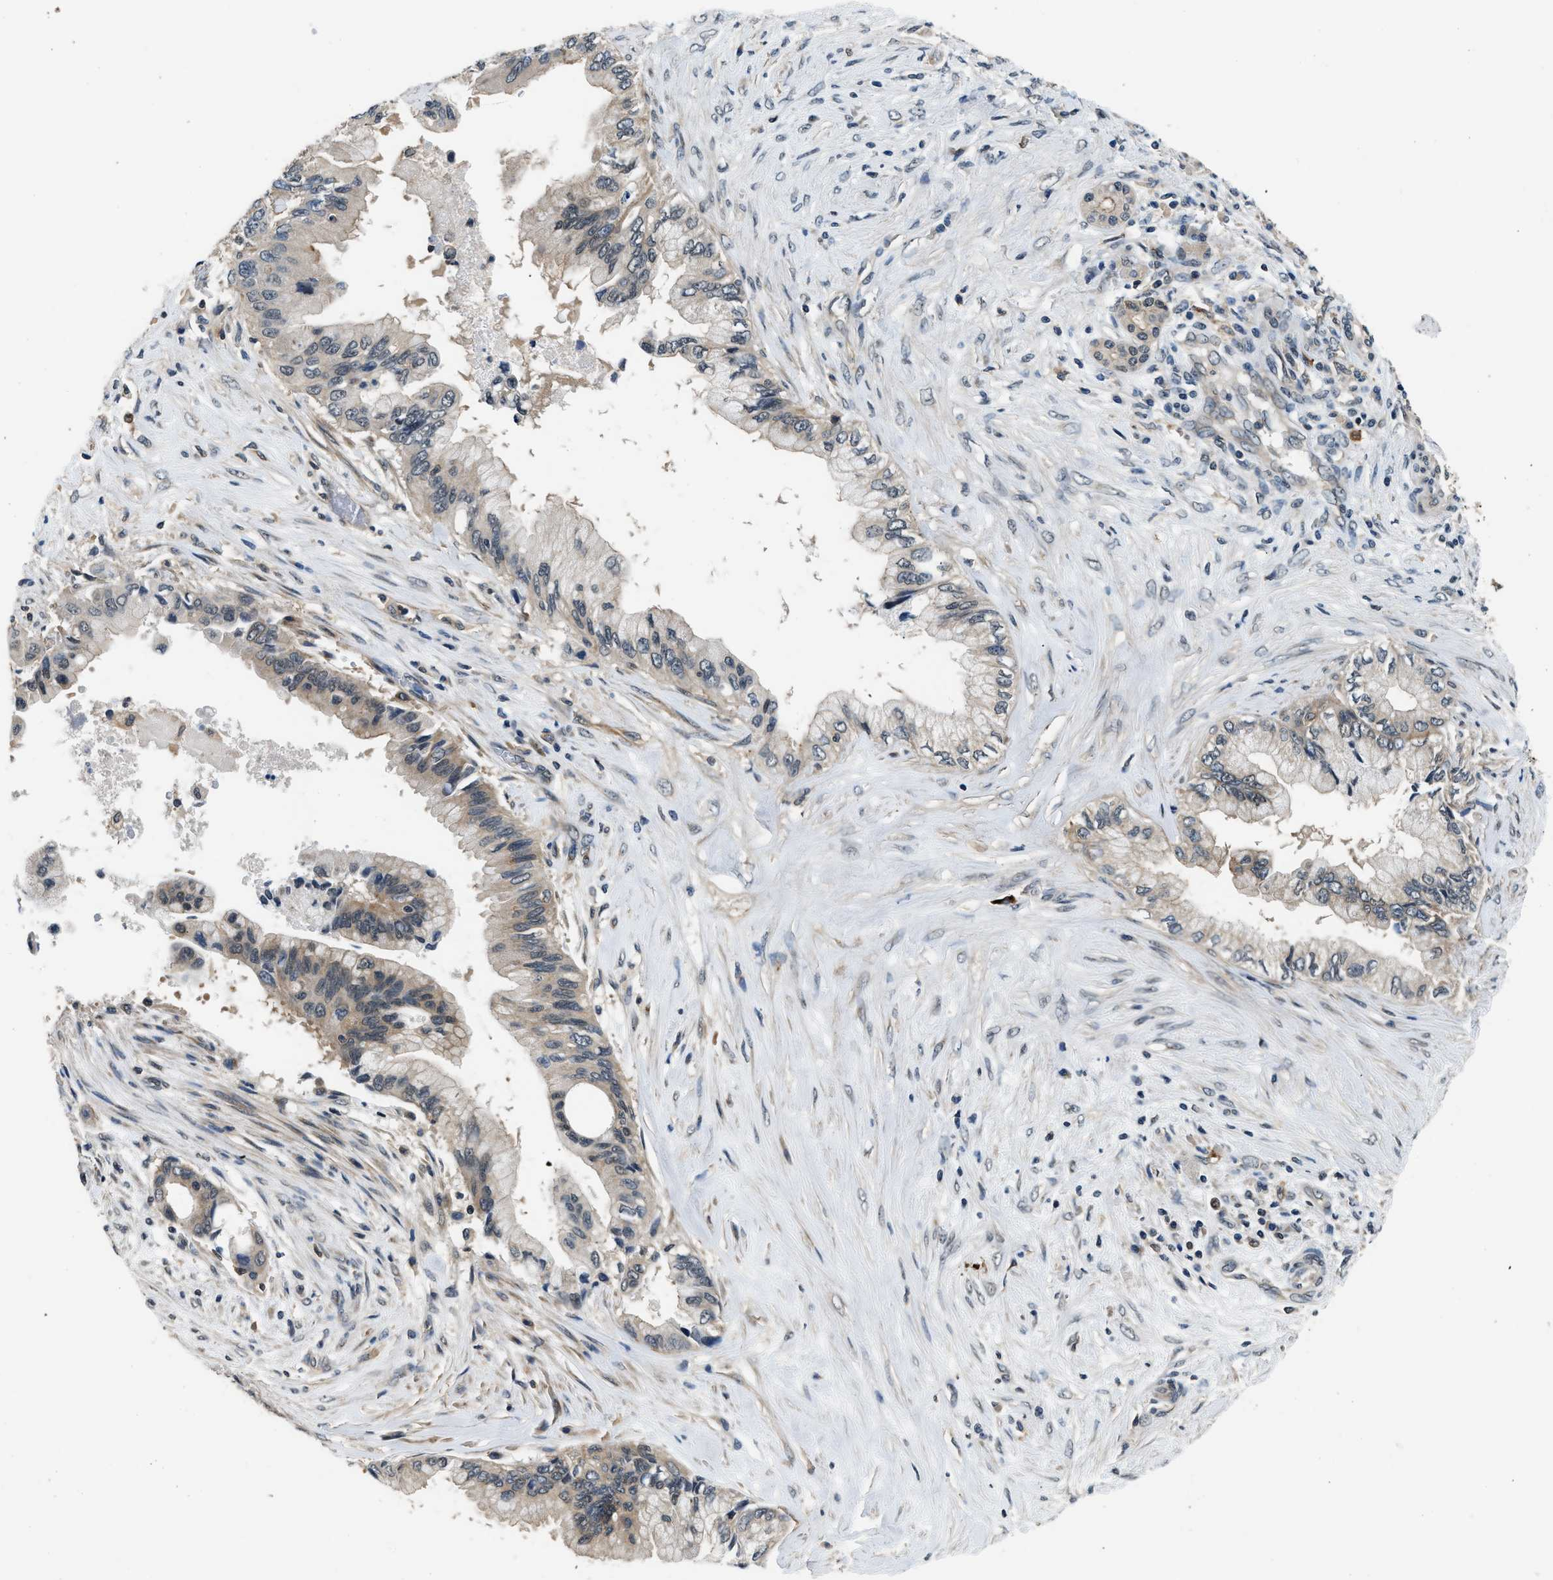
{"staining": {"intensity": "weak", "quantity": ">75%", "location": "cytoplasmic/membranous"}, "tissue": "pancreatic cancer", "cell_type": "Tumor cells", "image_type": "cancer", "snomed": [{"axis": "morphology", "description": "Adenocarcinoma, NOS"}, {"axis": "topography", "description": "Pancreas"}], "caption": "Human pancreatic cancer (adenocarcinoma) stained for a protein (brown) displays weak cytoplasmic/membranous positive expression in approximately >75% of tumor cells.", "gene": "MTMR1", "patient": {"sex": "female", "age": 73}}